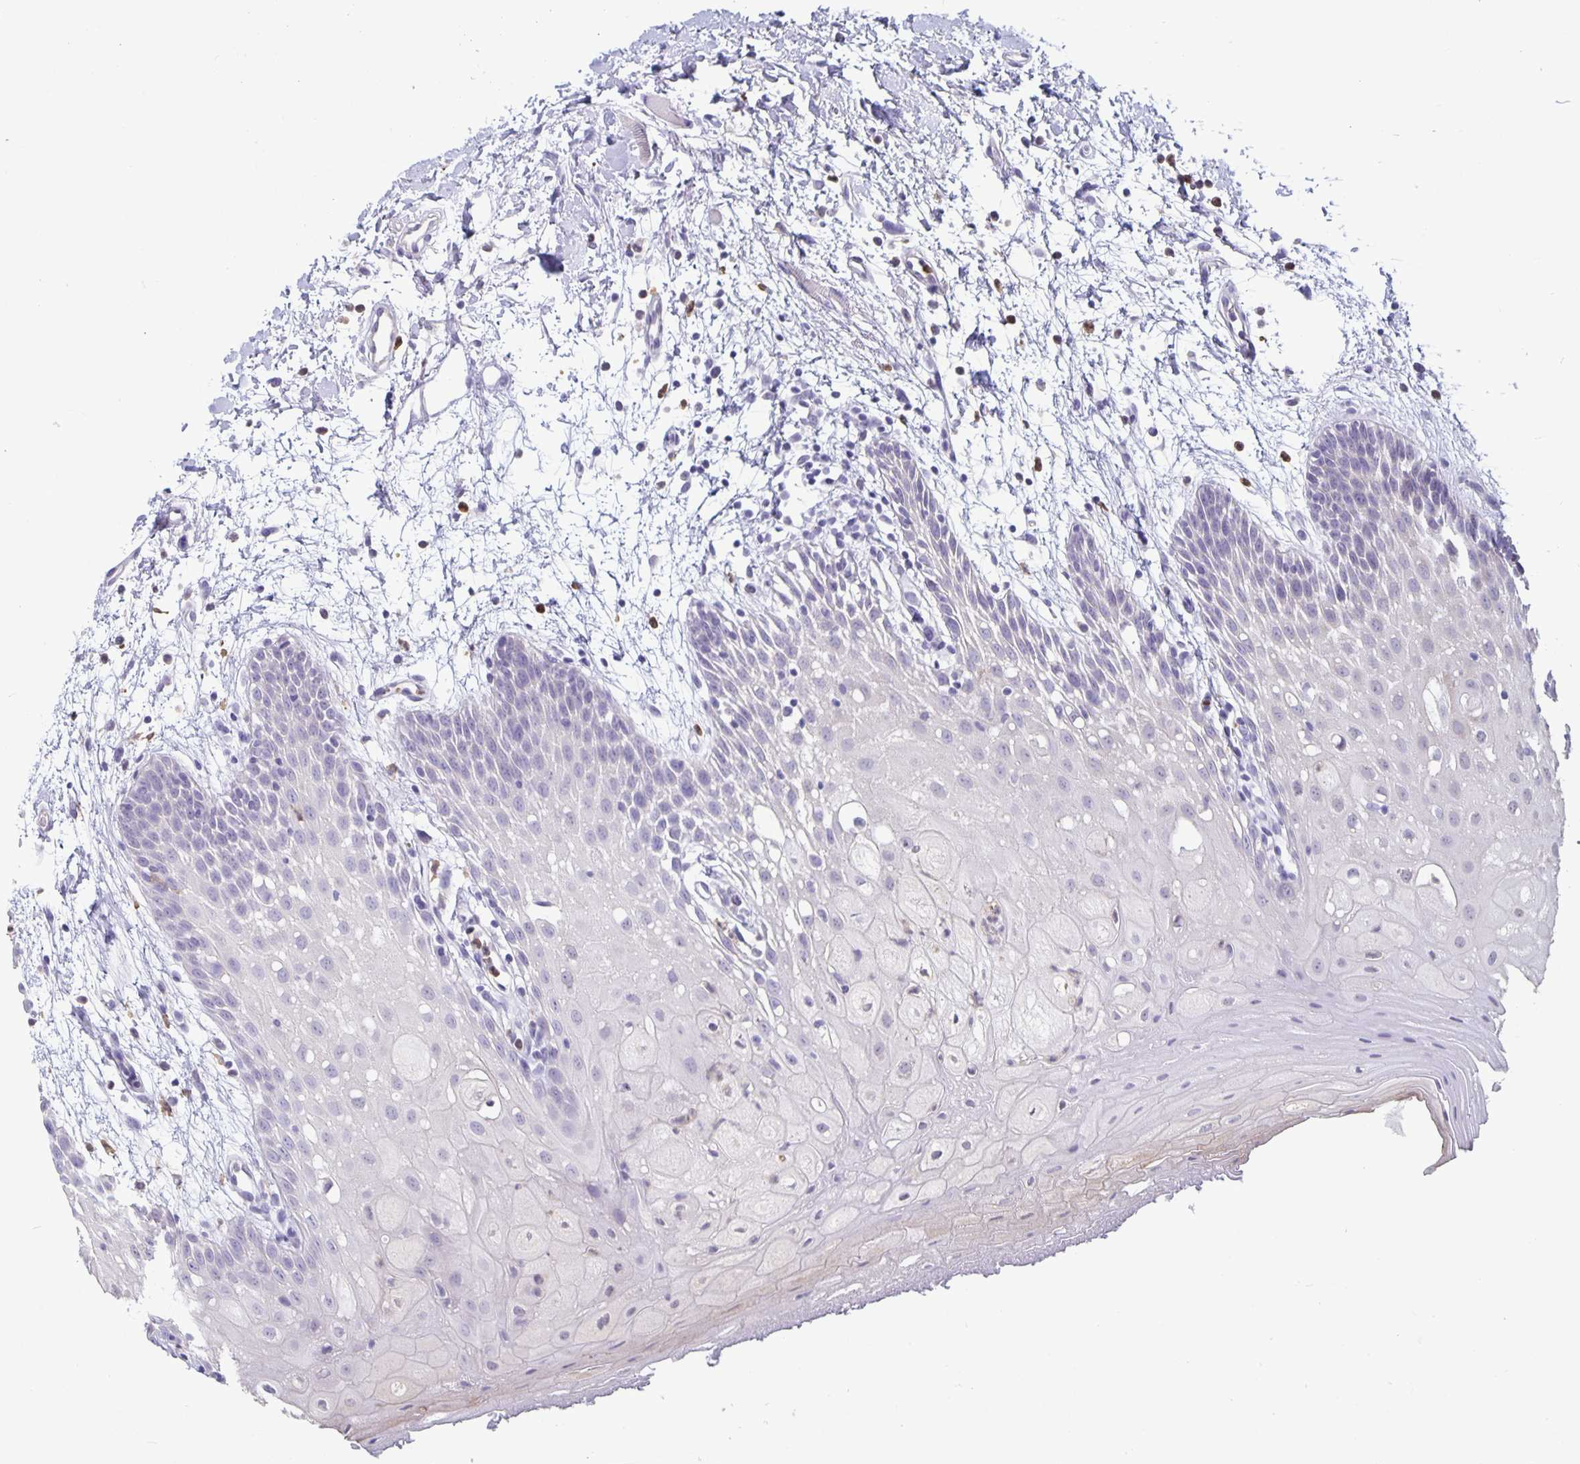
{"staining": {"intensity": "negative", "quantity": "none", "location": "none"}, "tissue": "oral mucosa", "cell_type": "Squamous epithelial cells", "image_type": "normal", "snomed": [{"axis": "morphology", "description": "Normal tissue, NOS"}, {"axis": "morphology", "description": "Squamous cell carcinoma, NOS"}, {"axis": "topography", "description": "Oral tissue"}, {"axis": "topography", "description": "Tounge, NOS"}, {"axis": "topography", "description": "Head-Neck"}], "caption": "There is no significant expression in squamous epithelial cells of oral mucosa. (Brightfield microscopy of DAB immunohistochemistry (IHC) at high magnification).", "gene": "PLCB3", "patient": {"sex": "male", "age": 62}}